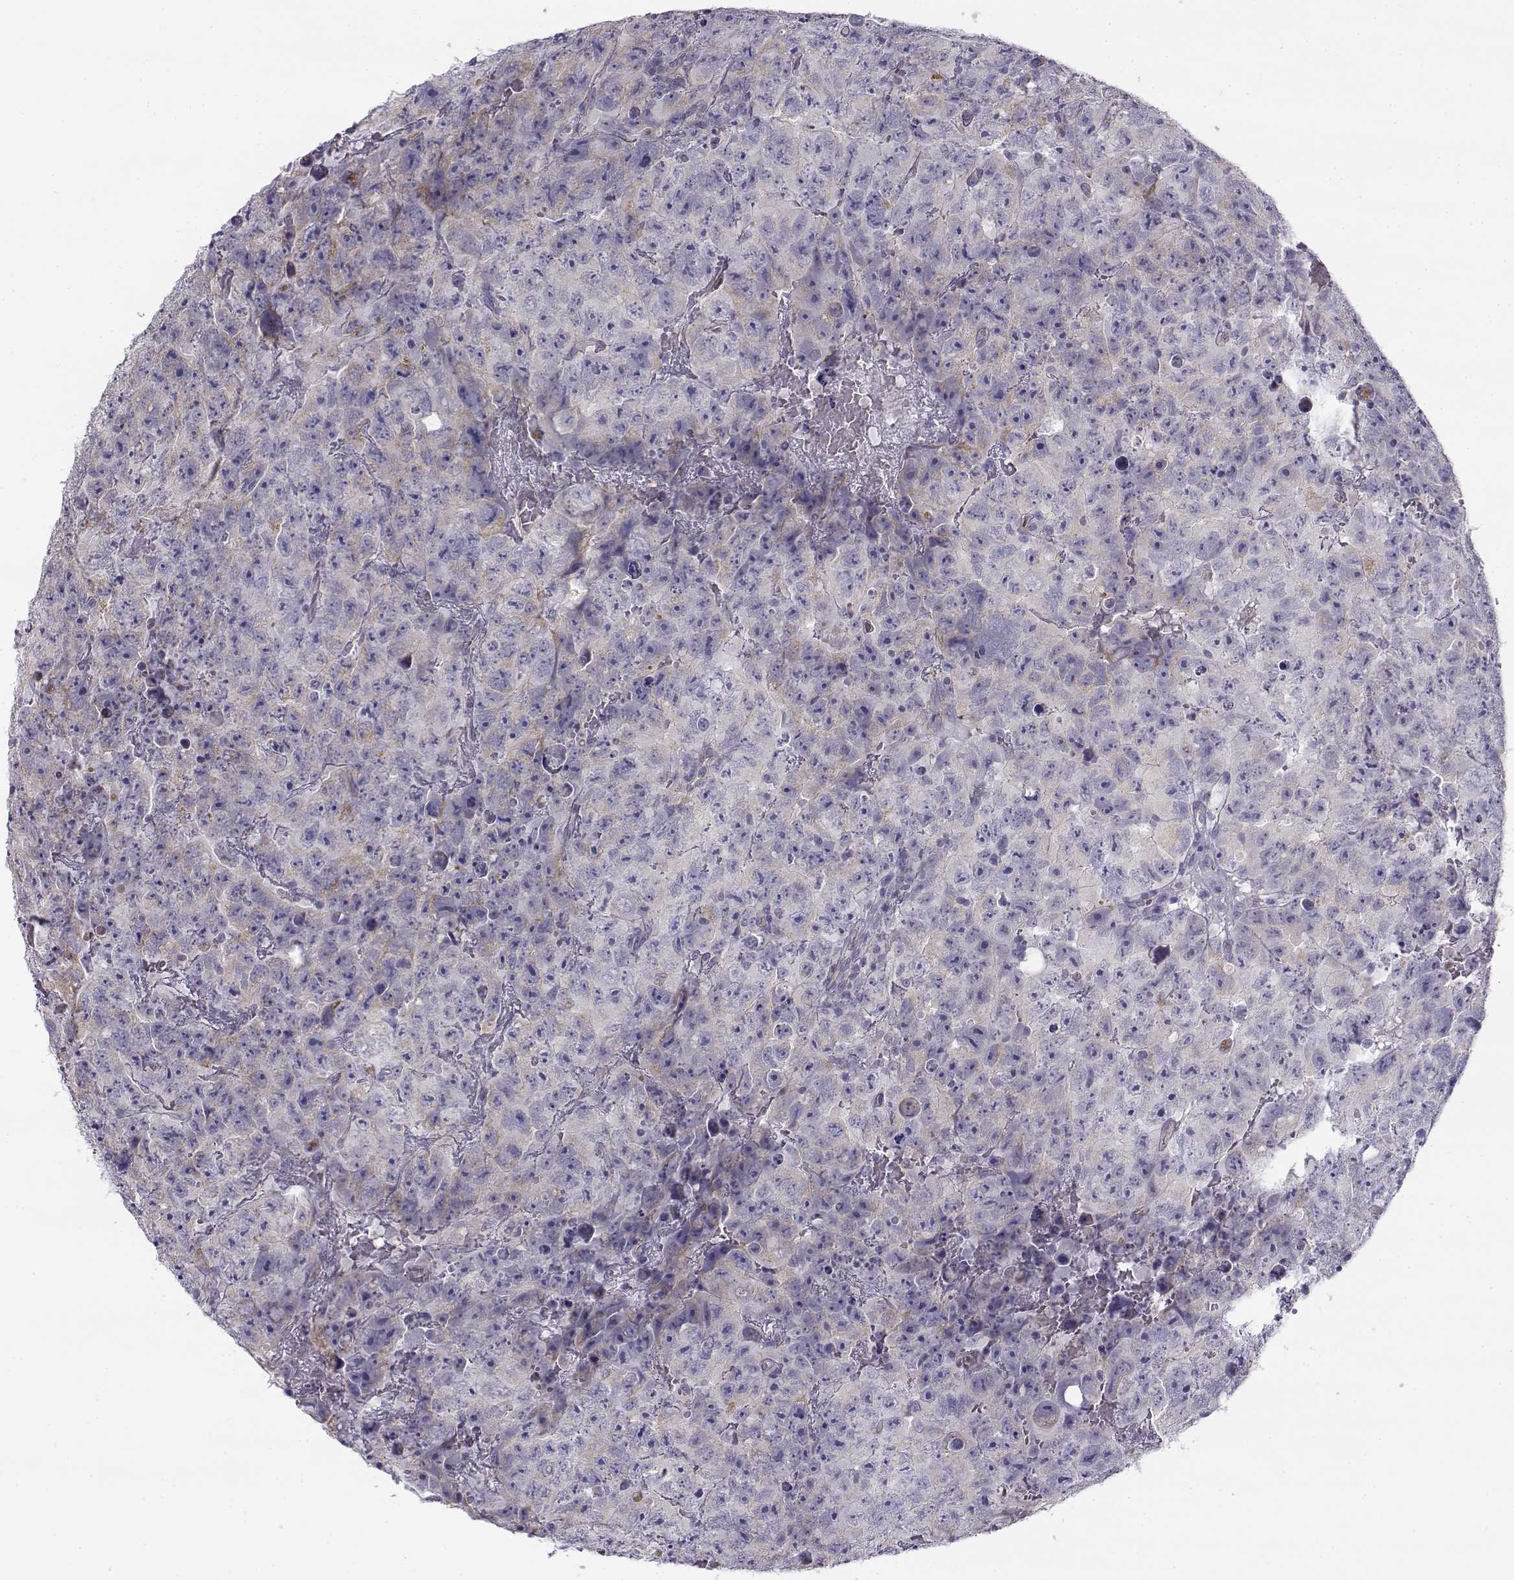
{"staining": {"intensity": "weak", "quantity": "25%-75%", "location": "cytoplasmic/membranous"}, "tissue": "testis cancer", "cell_type": "Tumor cells", "image_type": "cancer", "snomed": [{"axis": "morphology", "description": "Carcinoma, Embryonal, NOS"}, {"axis": "topography", "description": "Testis"}], "caption": "This image demonstrates immunohistochemistry staining of human testis cancer (embryonal carcinoma), with low weak cytoplasmic/membranous expression in approximately 25%-75% of tumor cells.", "gene": "MYO1A", "patient": {"sex": "male", "age": 24}}